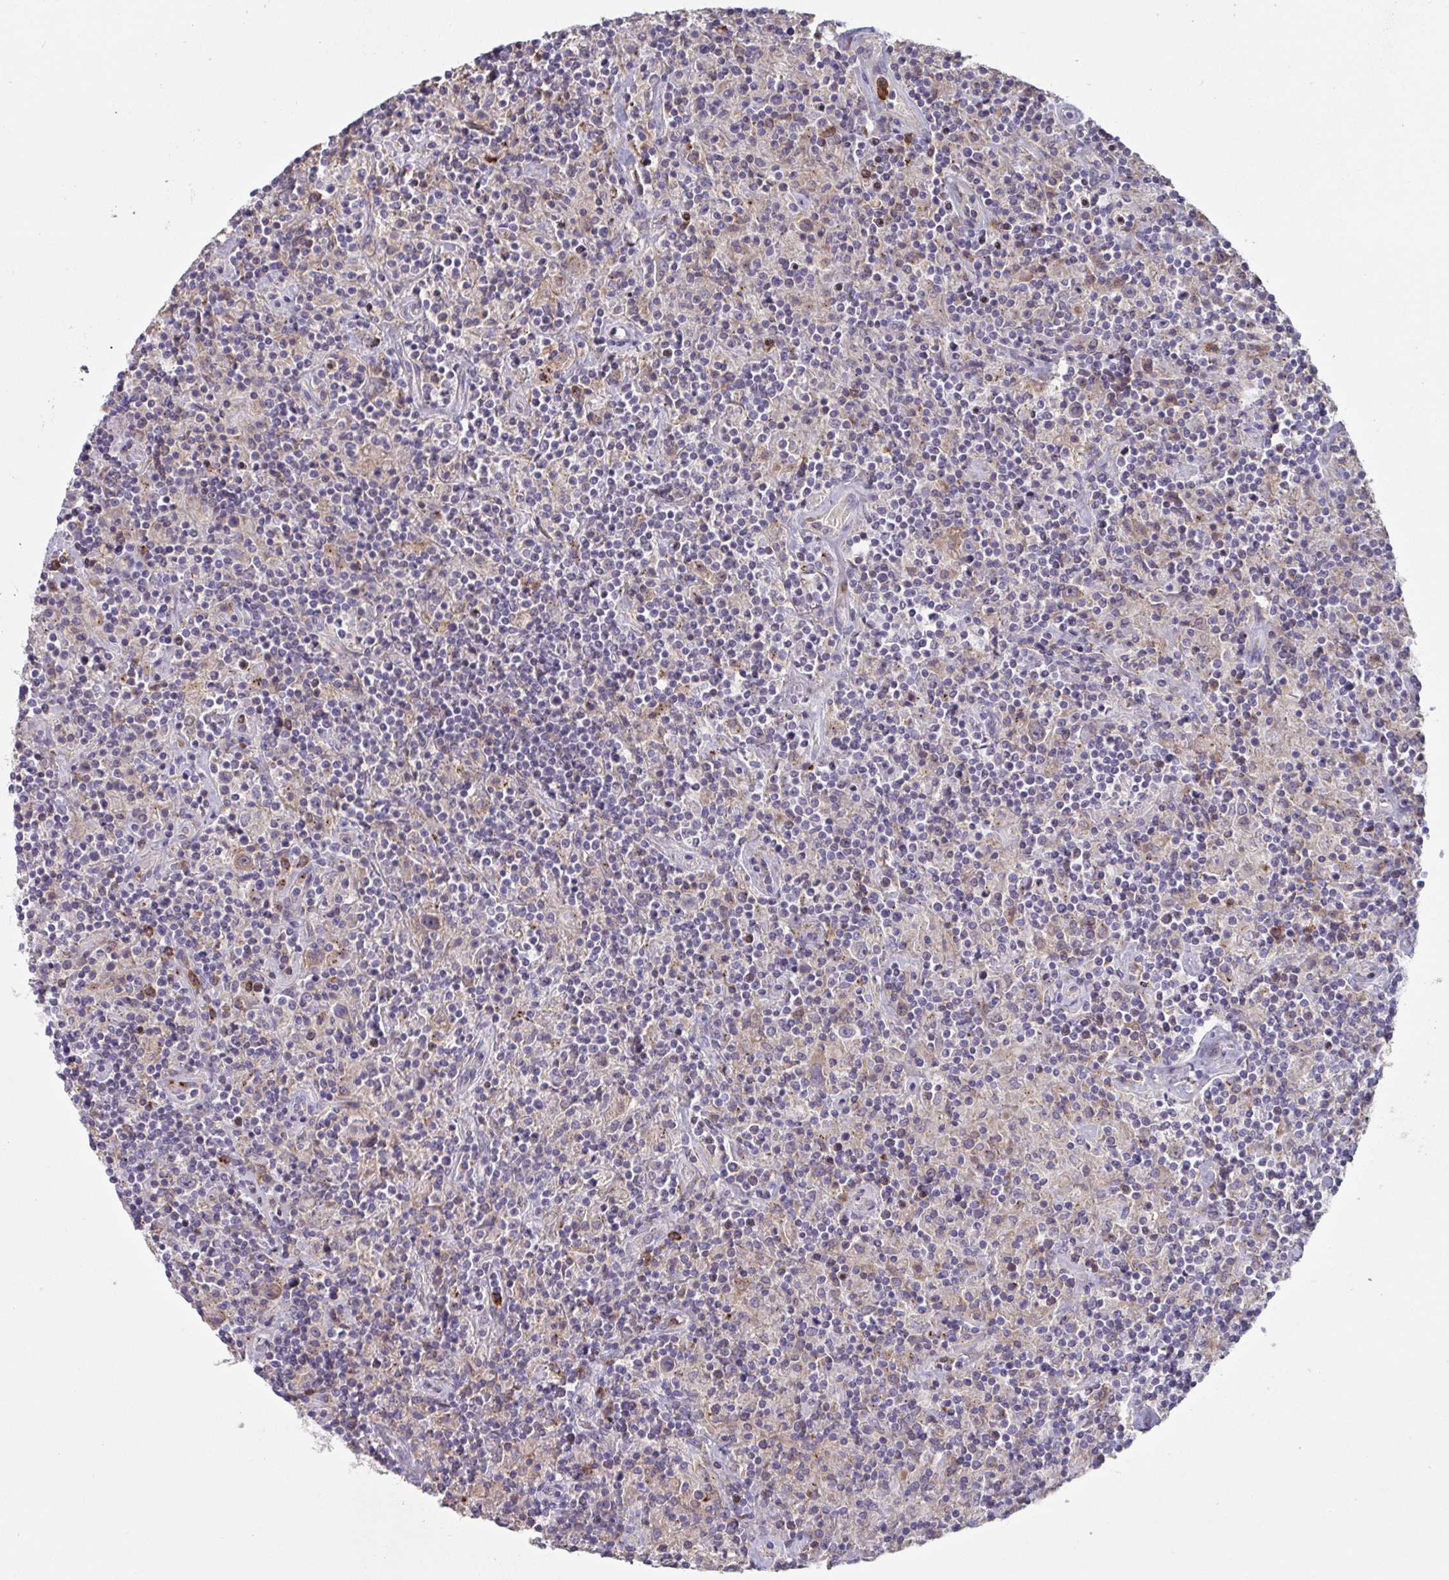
{"staining": {"intensity": "negative", "quantity": "none", "location": "none"}, "tissue": "lymphoma", "cell_type": "Tumor cells", "image_type": "cancer", "snomed": [{"axis": "morphology", "description": "Hodgkin's disease, NOS"}, {"axis": "topography", "description": "Lymph node"}], "caption": "An image of human lymphoma is negative for staining in tumor cells.", "gene": "HGFAC", "patient": {"sex": "male", "age": 70}}